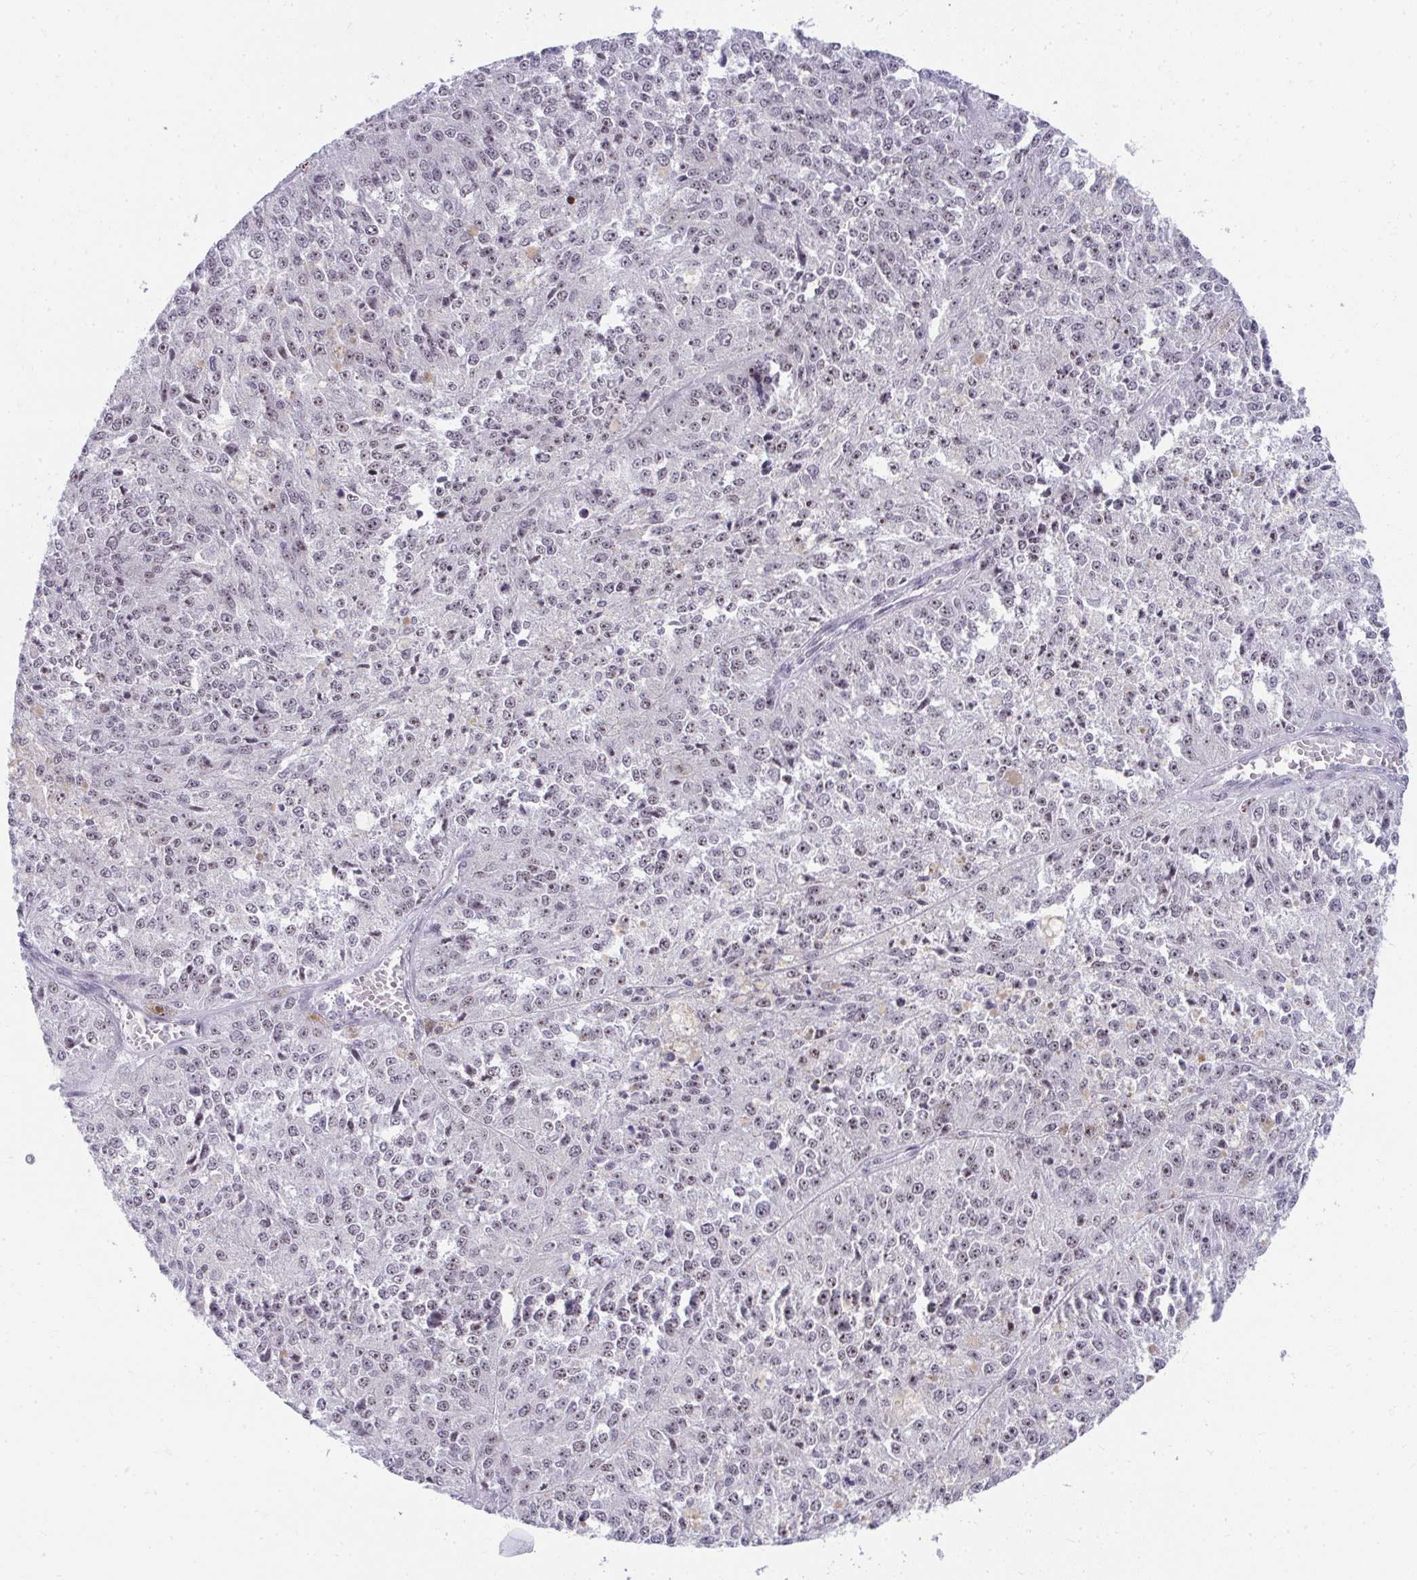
{"staining": {"intensity": "moderate", "quantity": "25%-75%", "location": "nuclear"}, "tissue": "melanoma", "cell_type": "Tumor cells", "image_type": "cancer", "snomed": [{"axis": "morphology", "description": "Malignant melanoma, Metastatic site"}, {"axis": "topography", "description": "Lymph node"}], "caption": "The image displays a brown stain indicating the presence of a protein in the nuclear of tumor cells in malignant melanoma (metastatic site).", "gene": "HIRA", "patient": {"sex": "female", "age": 64}}